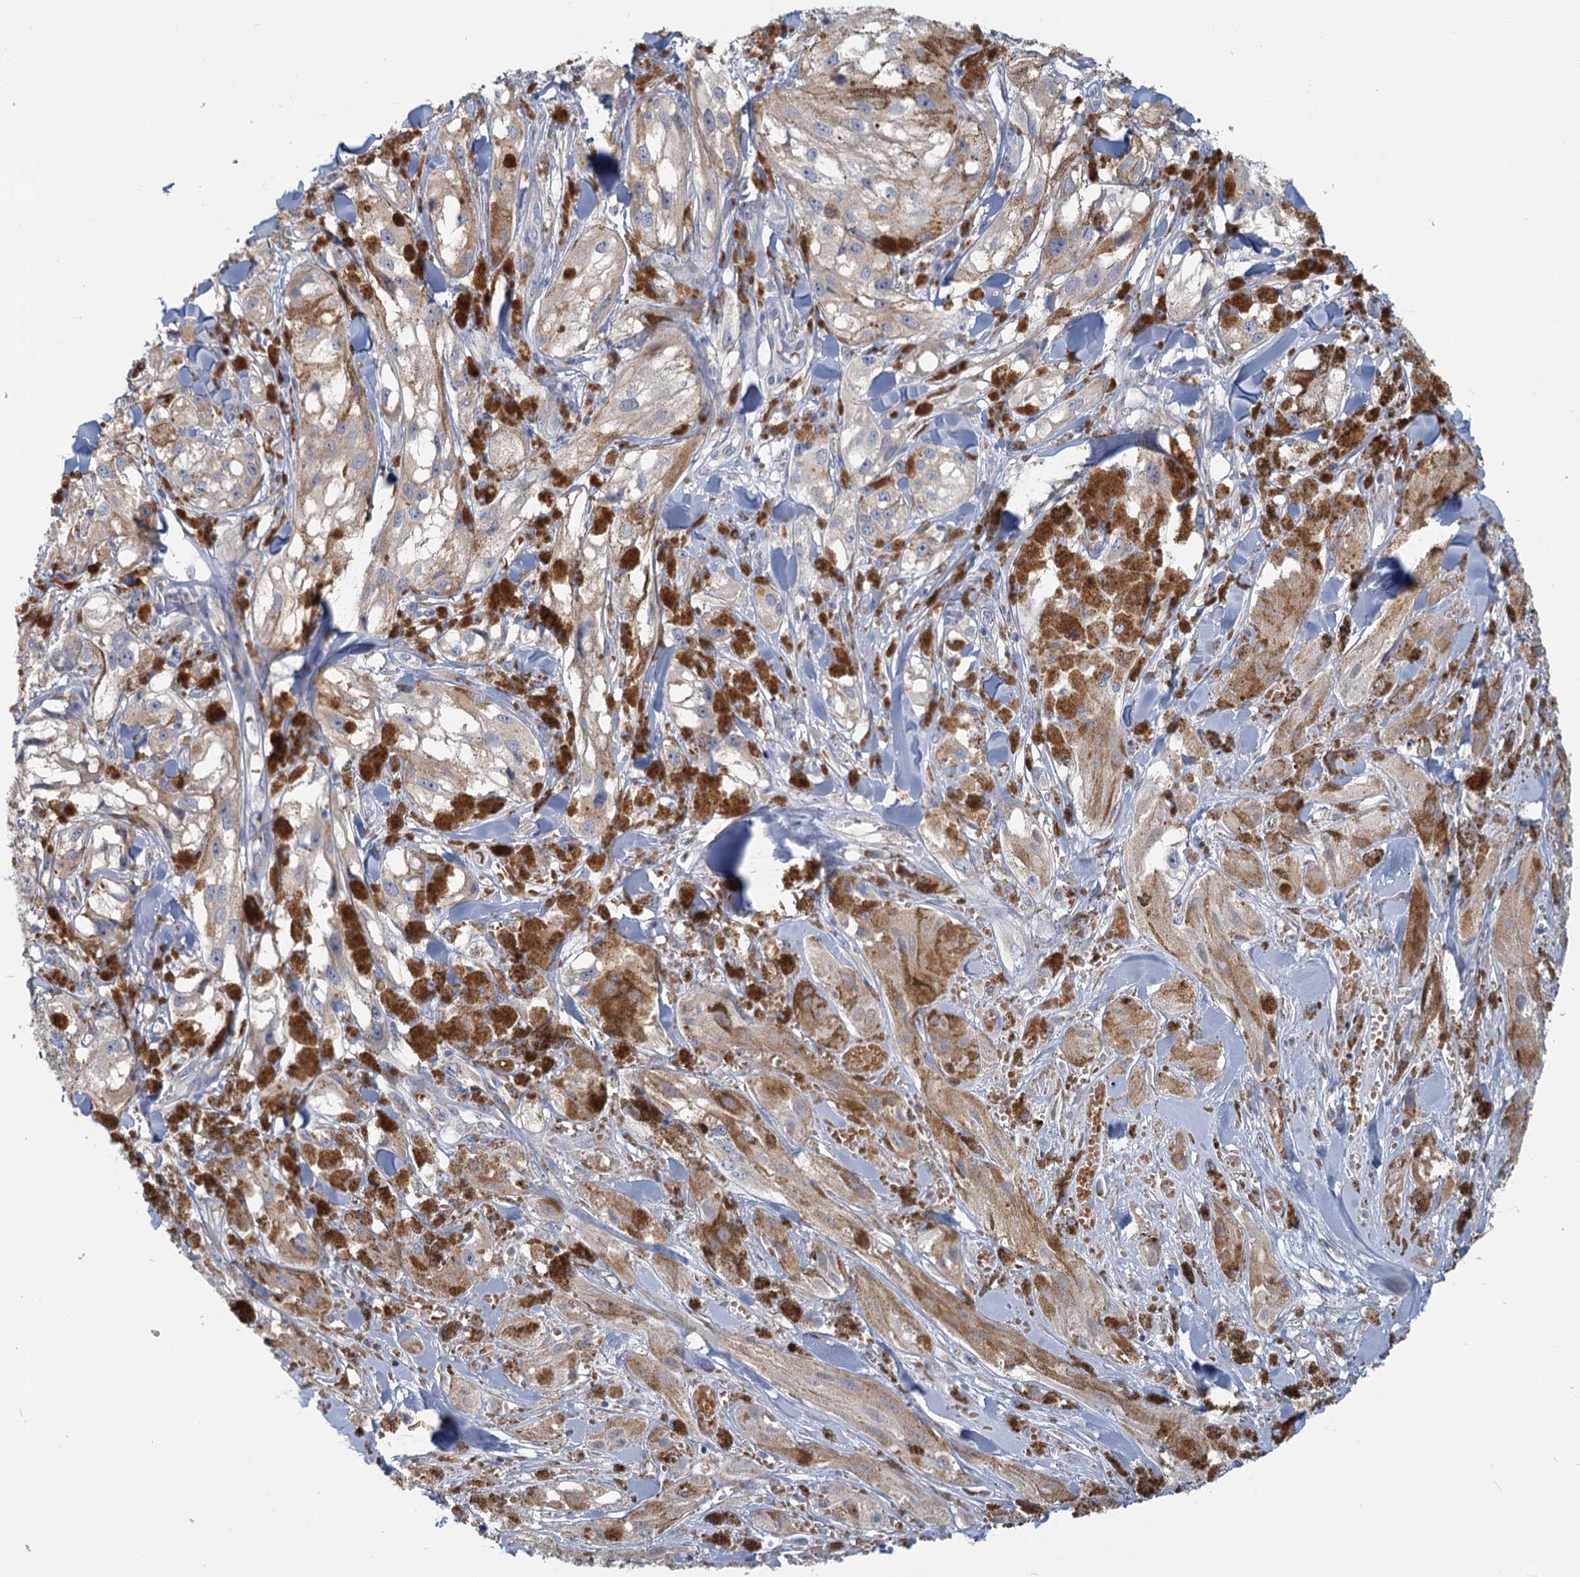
{"staining": {"intensity": "negative", "quantity": "none", "location": "none"}, "tissue": "melanoma", "cell_type": "Tumor cells", "image_type": "cancer", "snomed": [{"axis": "morphology", "description": "Malignant melanoma, NOS"}, {"axis": "topography", "description": "Skin"}], "caption": "Micrograph shows no protein positivity in tumor cells of melanoma tissue.", "gene": "ANKRD16", "patient": {"sex": "male", "age": 88}}